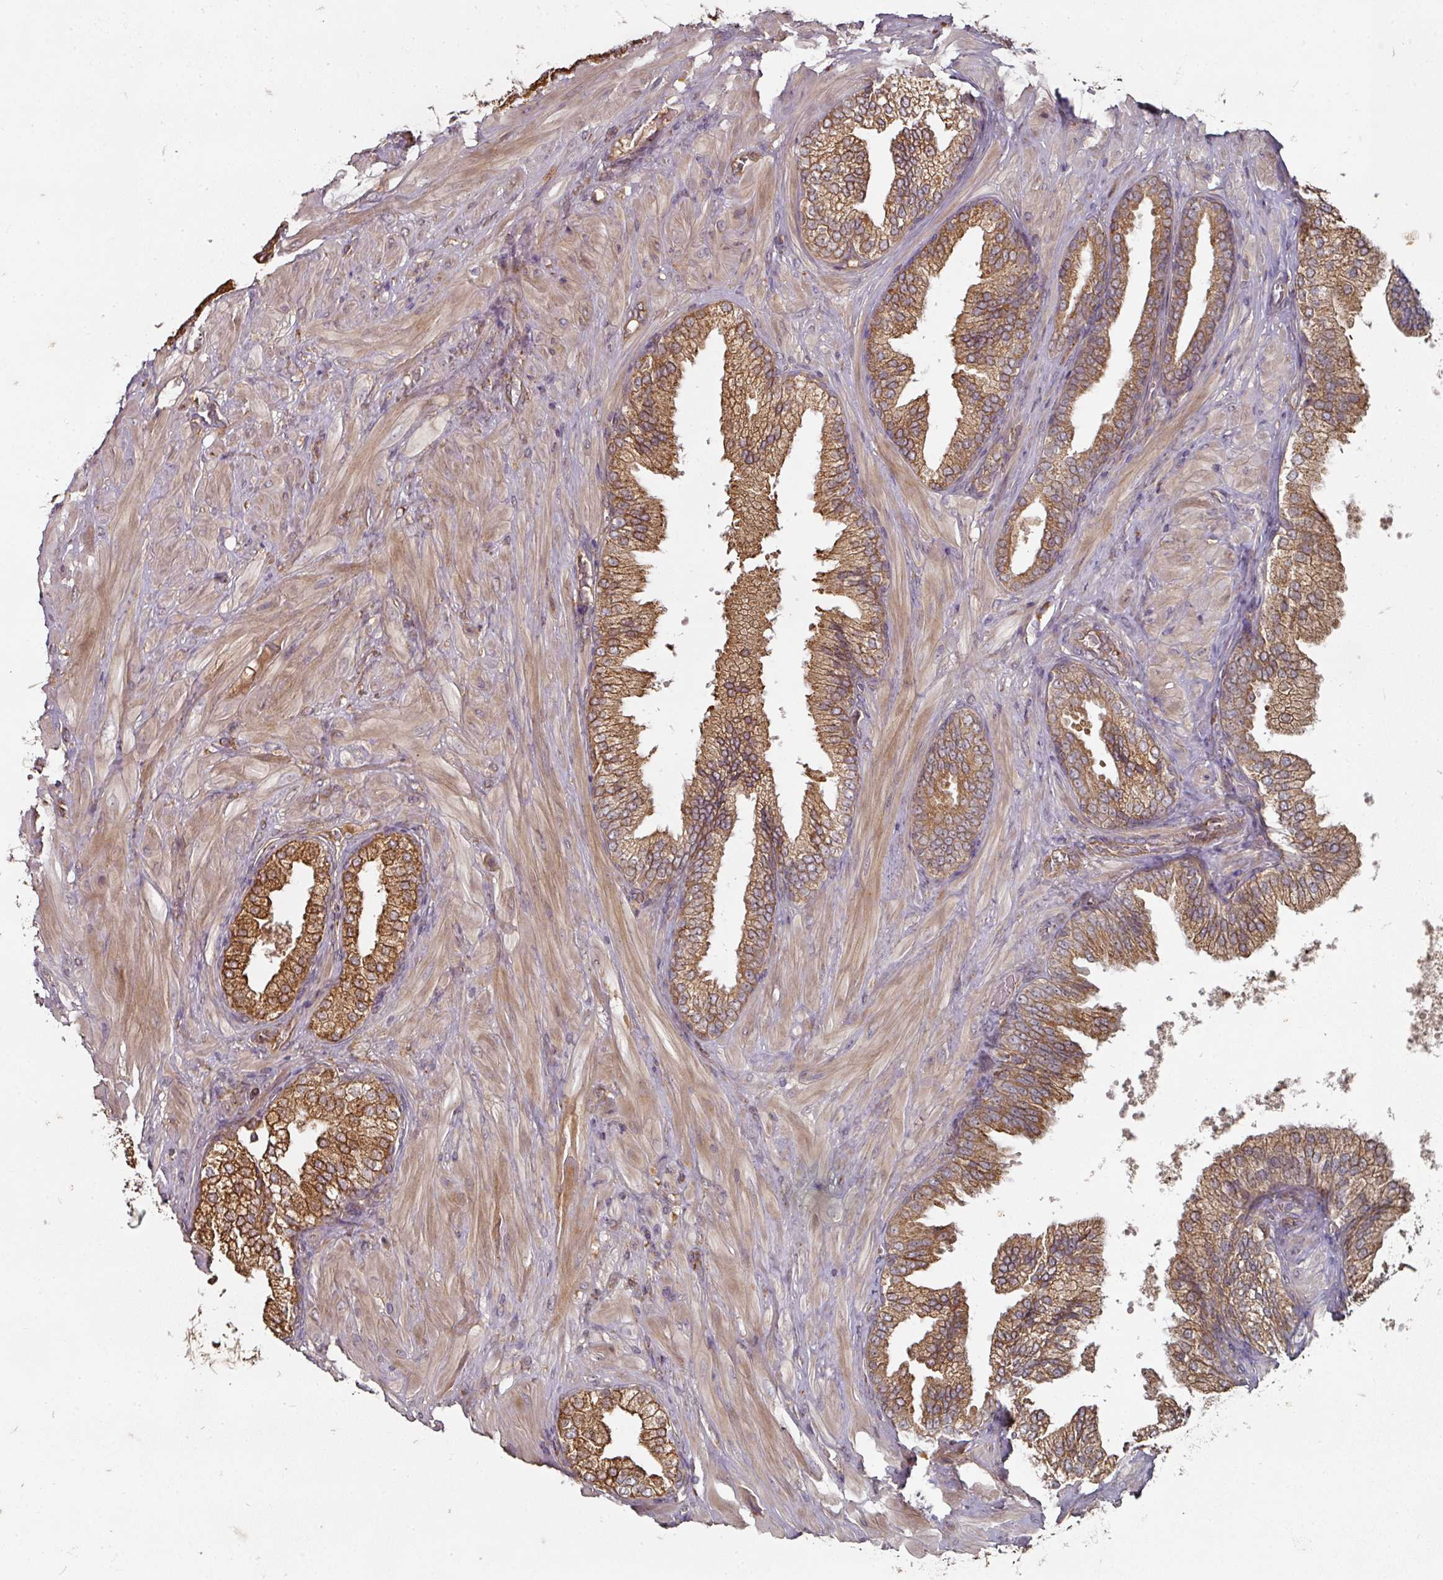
{"staining": {"intensity": "strong", "quantity": ">75%", "location": "cytoplasmic/membranous"}, "tissue": "prostate cancer", "cell_type": "Tumor cells", "image_type": "cancer", "snomed": [{"axis": "morphology", "description": "Adenocarcinoma, High grade"}, {"axis": "topography", "description": "Prostate"}], "caption": "Immunohistochemical staining of prostate cancer demonstrates high levels of strong cytoplasmic/membranous expression in approximately >75% of tumor cells.", "gene": "CEP95", "patient": {"sex": "male", "age": 55}}